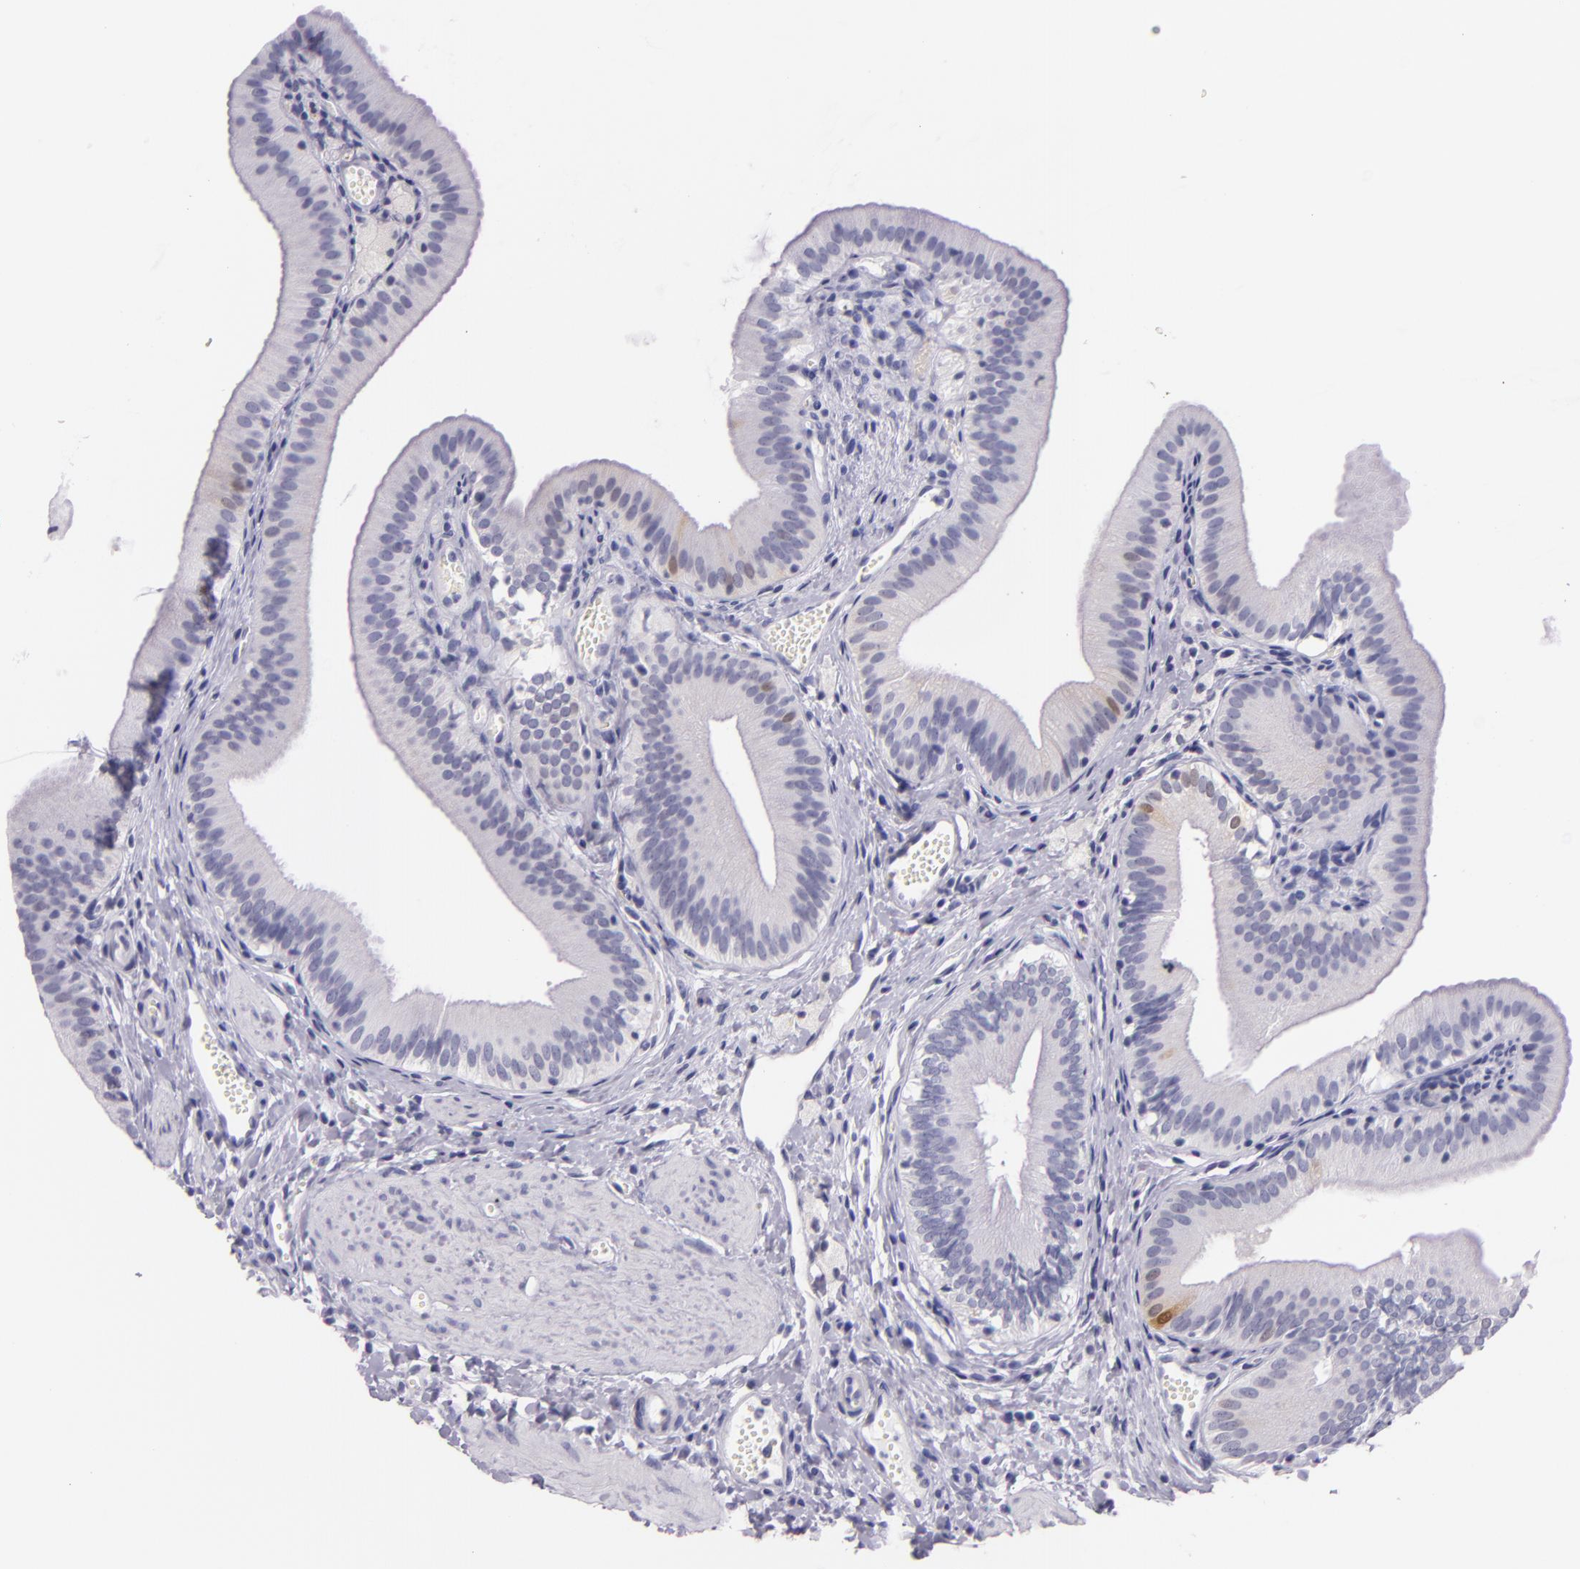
{"staining": {"intensity": "moderate", "quantity": "<25%", "location": "nuclear"}, "tissue": "gallbladder", "cell_type": "Glandular cells", "image_type": "normal", "snomed": [{"axis": "morphology", "description": "Normal tissue, NOS"}, {"axis": "topography", "description": "Gallbladder"}], "caption": "Immunohistochemical staining of unremarkable human gallbladder displays low levels of moderate nuclear staining in approximately <25% of glandular cells.", "gene": "MT1A", "patient": {"sex": "female", "age": 24}}